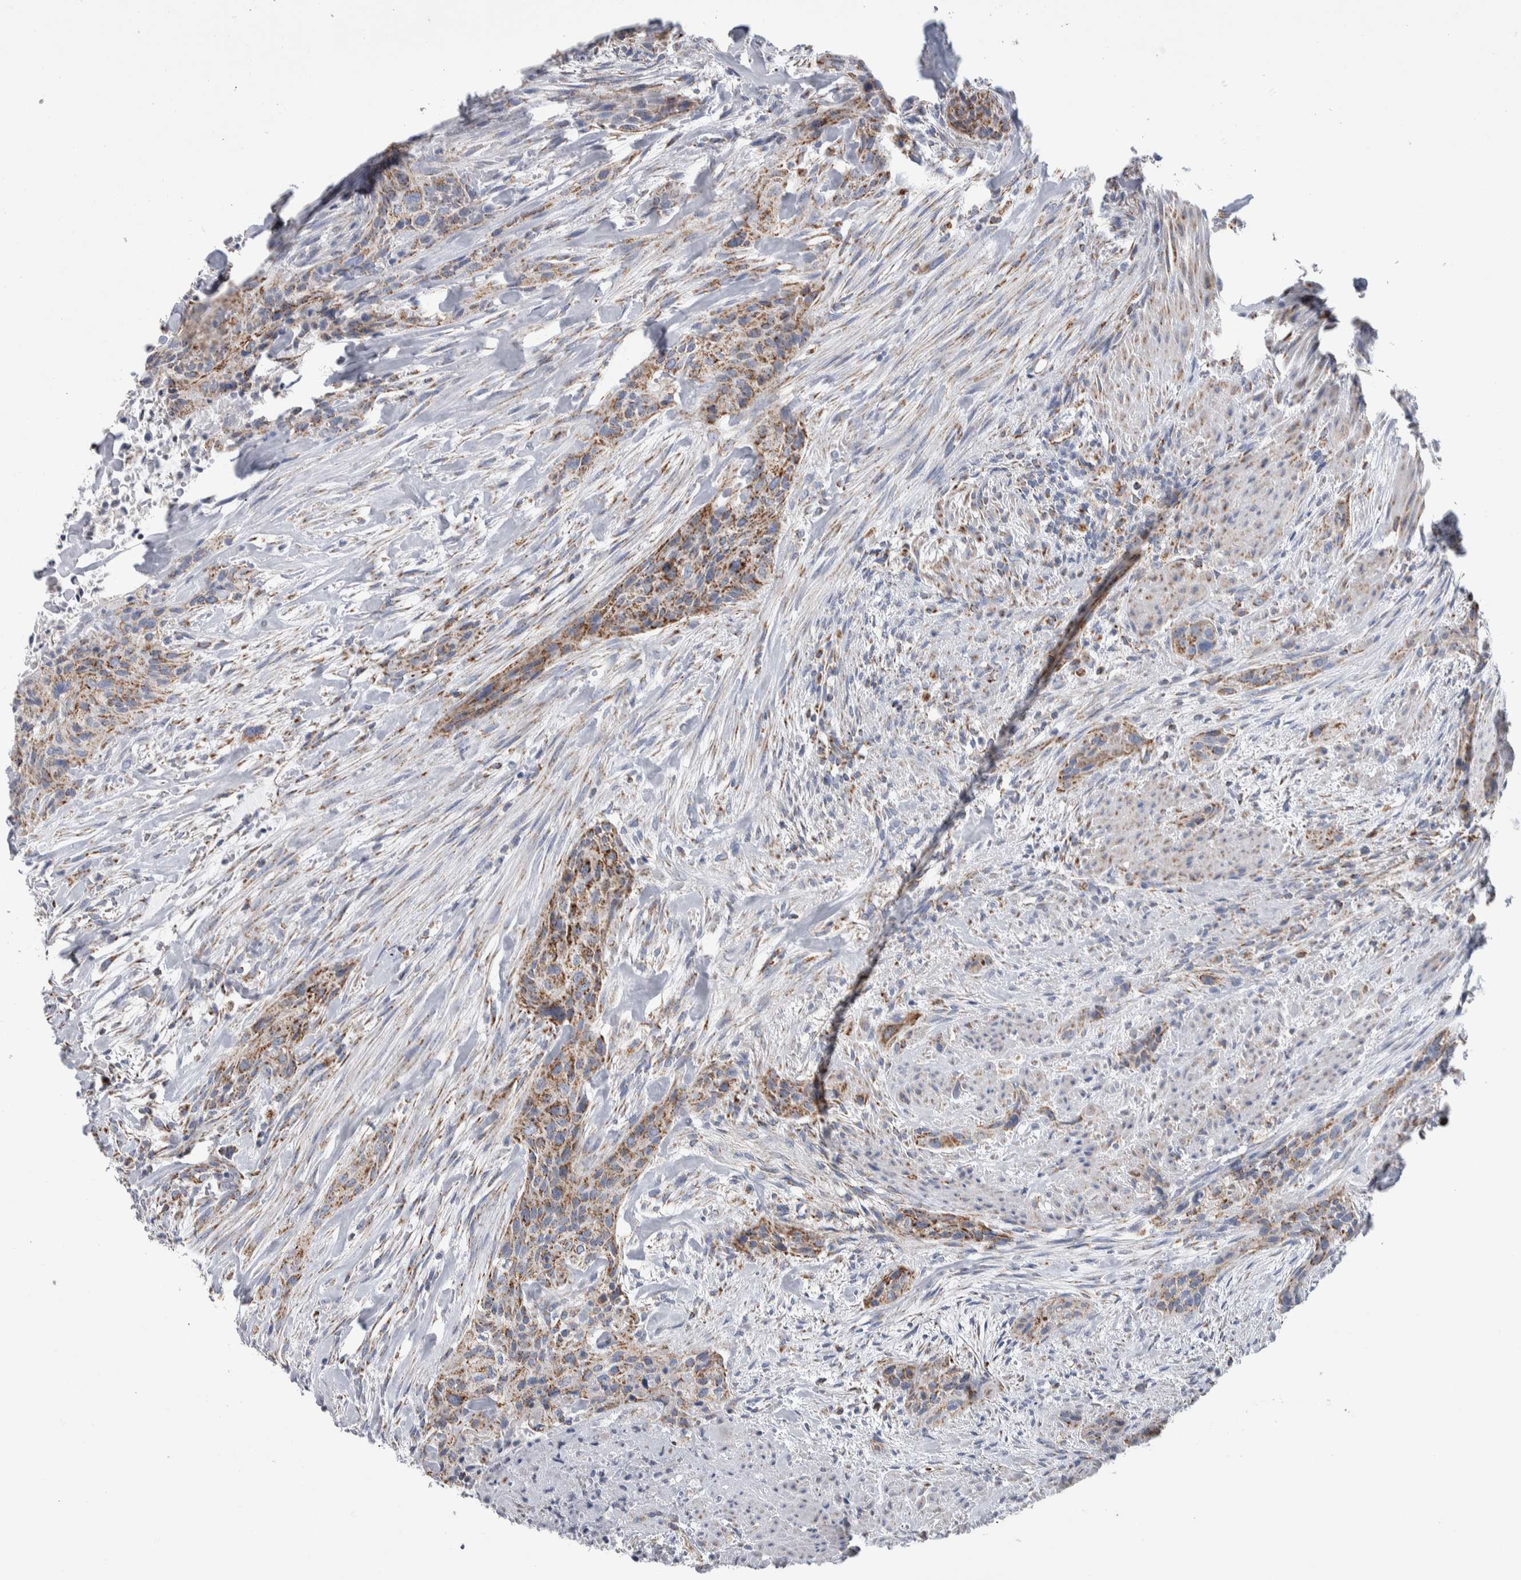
{"staining": {"intensity": "moderate", "quantity": ">75%", "location": "cytoplasmic/membranous"}, "tissue": "urothelial cancer", "cell_type": "Tumor cells", "image_type": "cancer", "snomed": [{"axis": "morphology", "description": "Urothelial carcinoma, High grade"}, {"axis": "topography", "description": "Urinary bladder"}], "caption": "High-power microscopy captured an immunohistochemistry (IHC) image of urothelial carcinoma (high-grade), revealing moderate cytoplasmic/membranous staining in about >75% of tumor cells. Using DAB (3,3'-diaminobenzidine) (brown) and hematoxylin (blue) stains, captured at high magnification using brightfield microscopy.", "gene": "ETFA", "patient": {"sex": "male", "age": 35}}